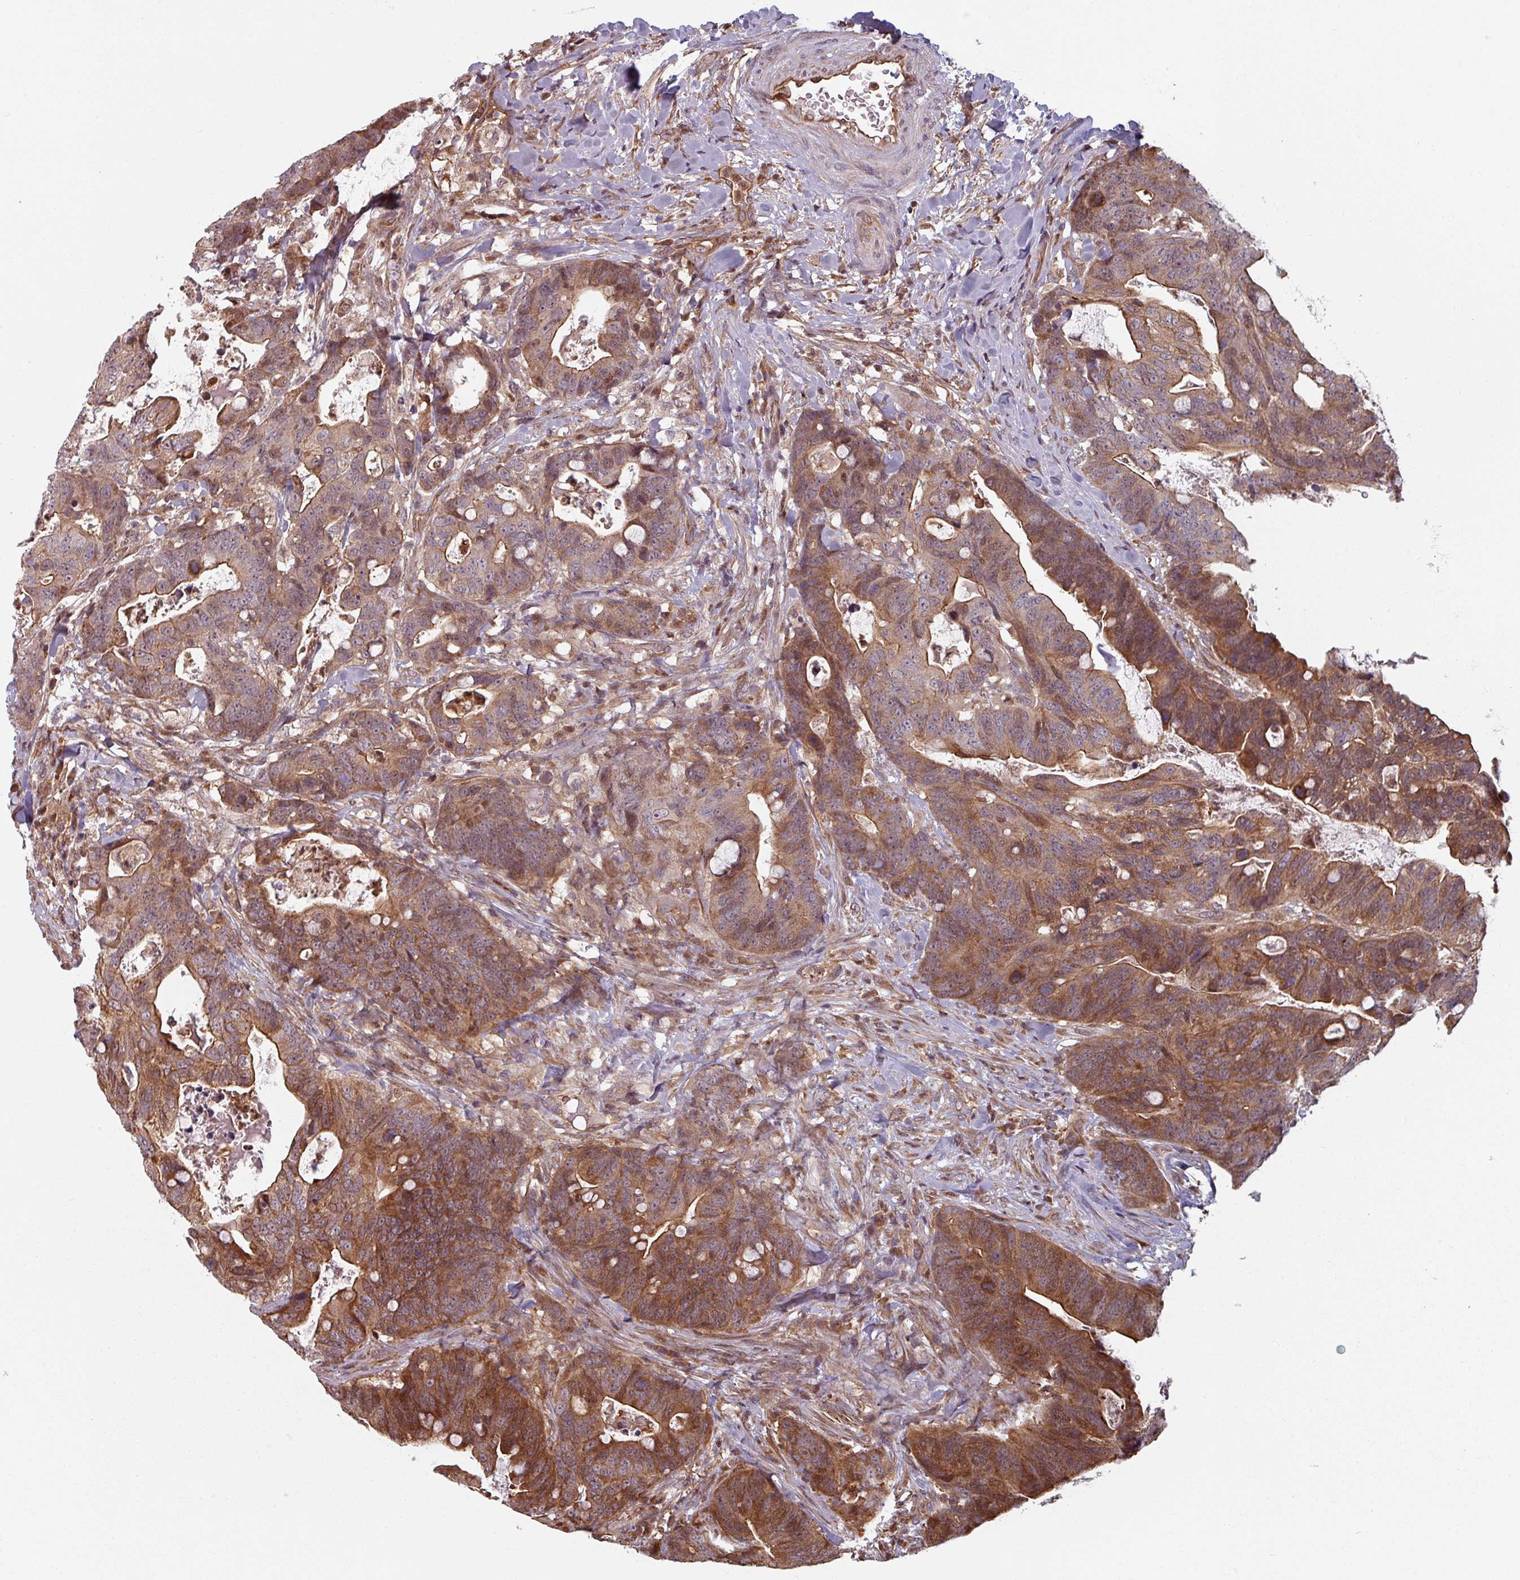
{"staining": {"intensity": "moderate", "quantity": ">75%", "location": "cytoplasmic/membranous,nuclear"}, "tissue": "colorectal cancer", "cell_type": "Tumor cells", "image_type": "cancer", "snomed": [{"axis": "morphology", "description": "Adenocarcinoma, NOS"}, {"axis": "topography", "description": "Colon"}], "caption": "This photomicrograph exhibits colorectal cancer stained with IHC to label a protein in brown. The cytoplasmic/membranous and nuclear of tumor cells show moderate positivity for the protein. Nuclei are counter-stained blue.", "gene": "EID1", "patient": {"sex": "female", "age": 82}}